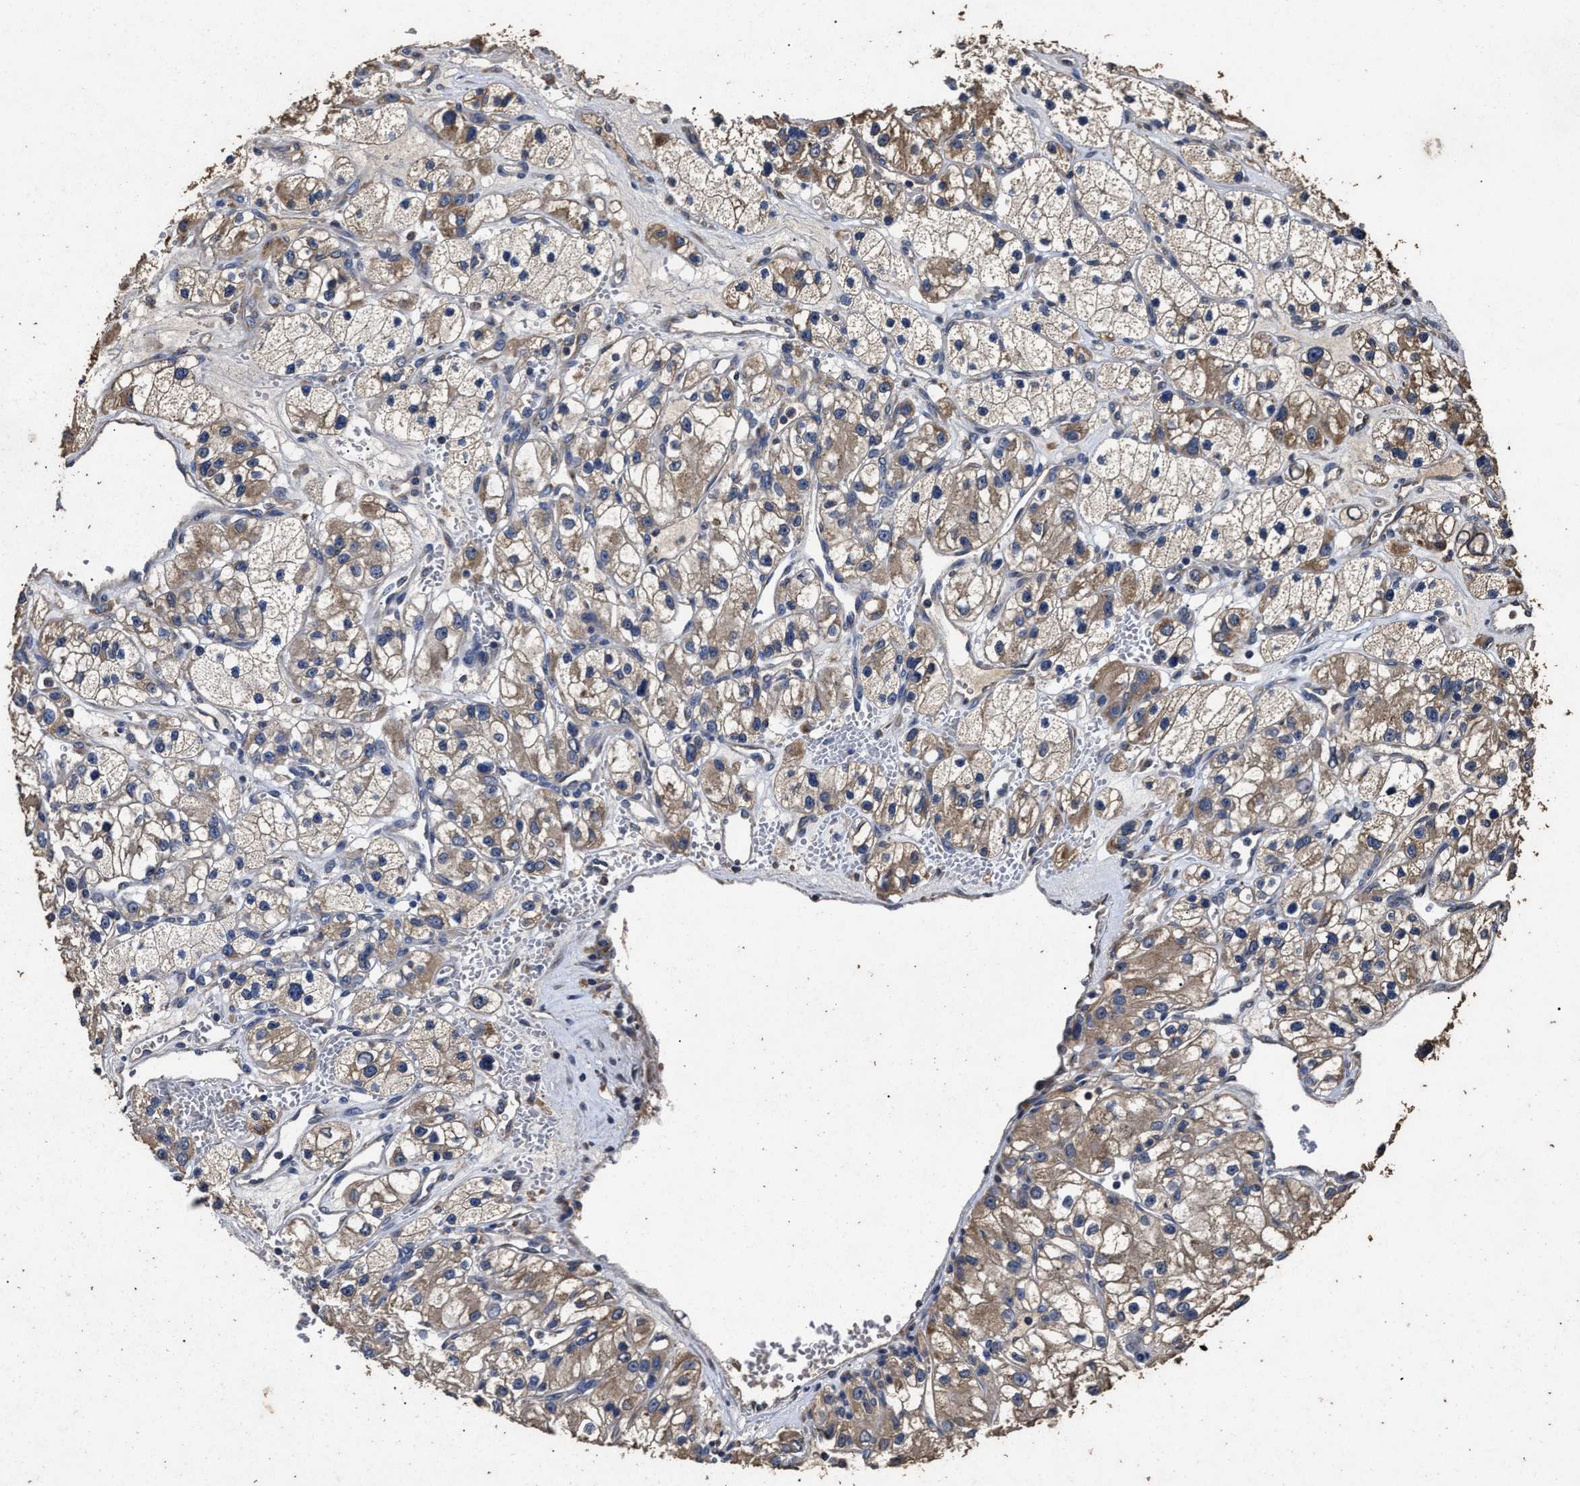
{"staining": {"intensity": "moderate", "quantity": "25%-75%", "location": "cytoplasmic/membranous"}, "tissue": "renal cancer", "cell_type": "Tumor cells", "image_type": "cancer", "snomed": [{"axis": "morphology", "description": "Adenocarcinoma, NOS"}, {"axis": "topography", "description": "Kidney"}], "caption": "Immunohistochemical staining of human renal adenocarcinoma shows moderate cytoplasmic/membranous protein expression in approximately 25%-75% of tumor cells. The protein of interest is stained brown, and the nuclei are stained in blue (DAB IHC with brightfield microscopy, high magnification).", "gene": "PPM1K", "patient": {"sex": "female", "age": 57}}